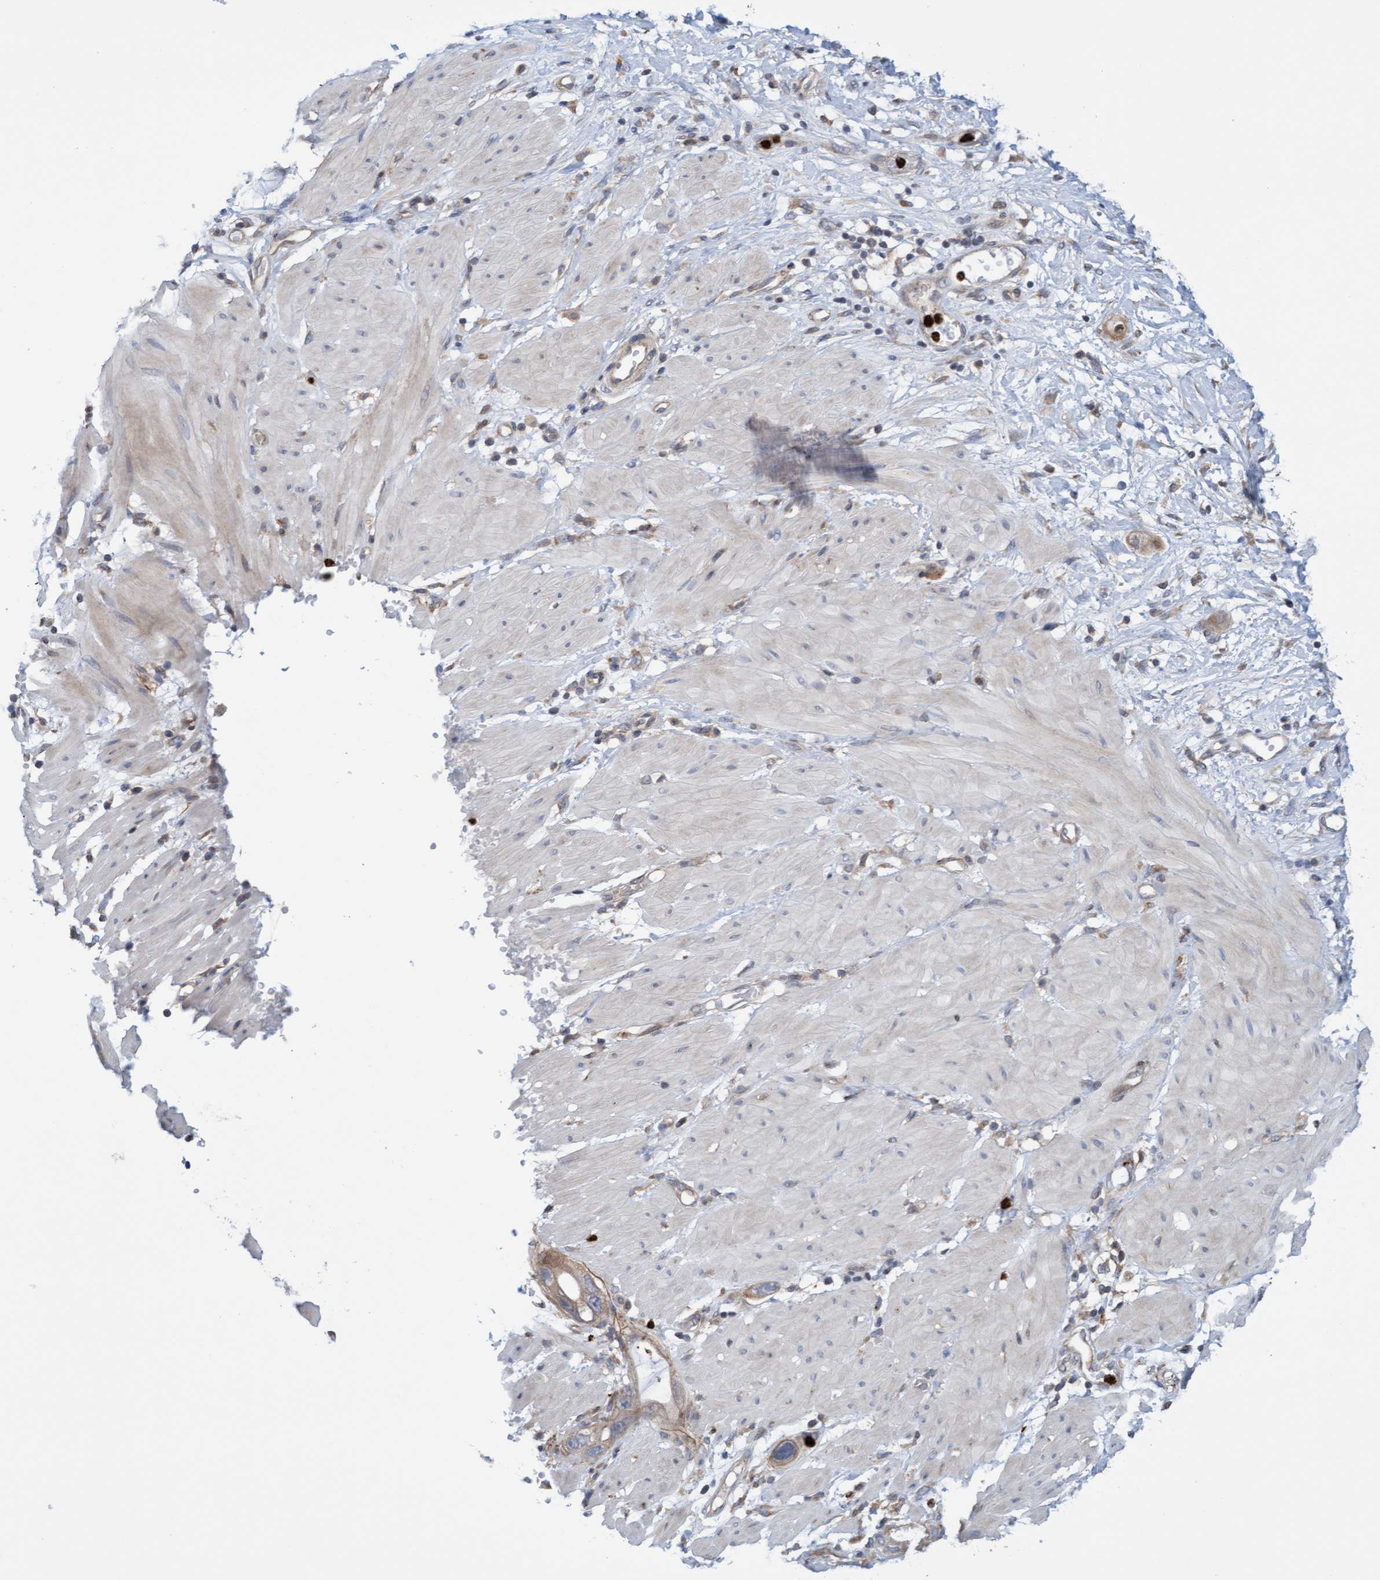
{"staining": {"intensity": "weak", "quantity": ">75%", "location": "cytoplasmic/membranous"}, "tissue": "stomach cancer", "cell_type": "Tumor cells", "image_type": "cancer", "snomed": [{"axis": "morphology", "description": "Adenocarcinoma, NOS"}, {"axis": "topography", "description": "Stomach"}, {"axis": "topography", "description": "Stomach, lower"}], "caption": "This is a micrograph of IHC staining of adenocarcinoma (stomach), which shows weak expression in the cytoplasmic/membranous of tumor cells.", "gene": "MMP8", "patient": {"sex": "female", "age": 48}}